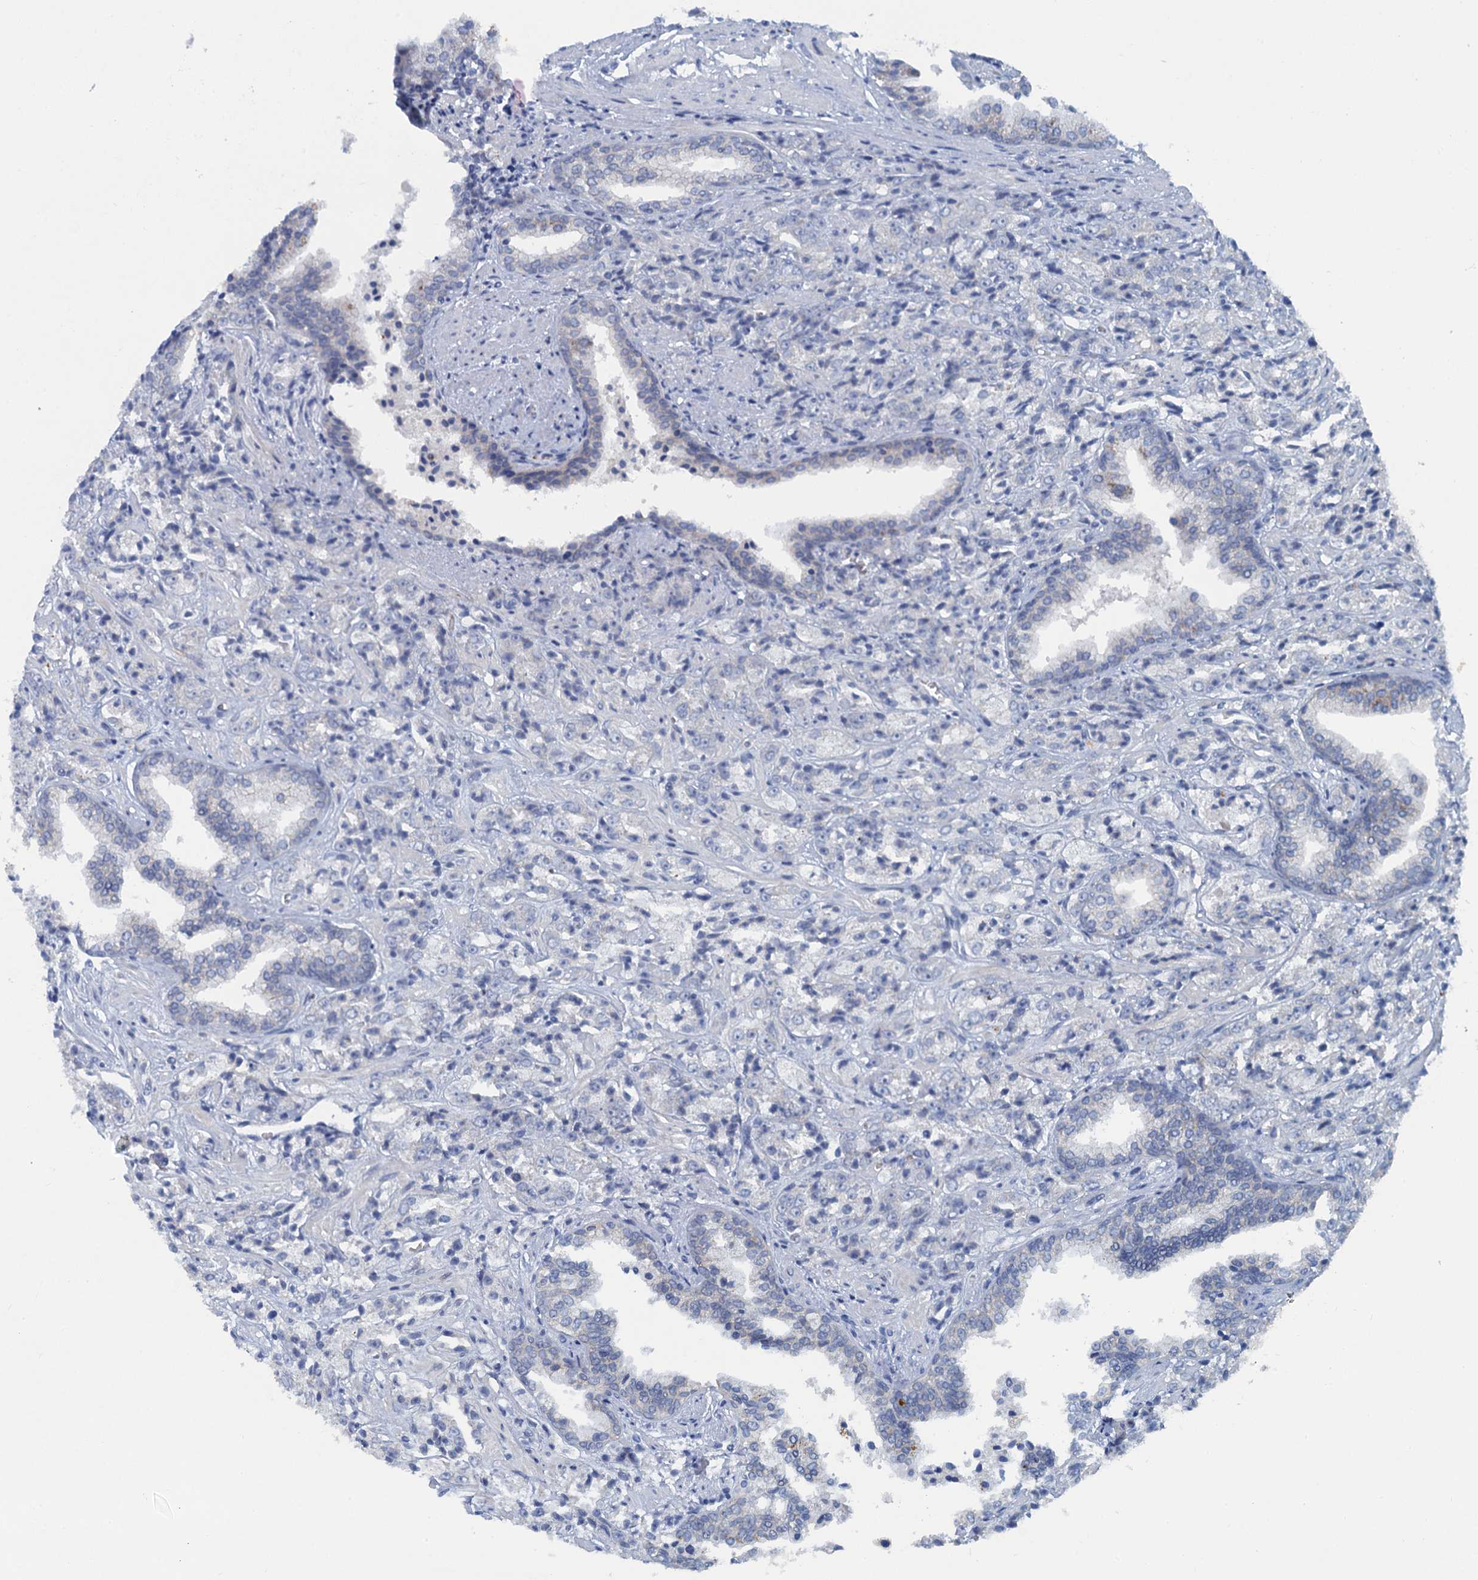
{"staining": {"intensity": "negative", "quantity": "none", "location": "none"}, "tissue": "prostate cancer", "cell_type": "Tumor cells", "image_type": "cancer", "snomed": [{"axis": "morphology", "description": "Adenocarcinoma, High grade"}, {"axis": "topography", "description": "Prostate"}], "caption": "Immunohistochemistry of high-grade adenocarcinoma (prostate) displays no expression in tumor cells.", "gene": "MYADML2", "patient": {"sex": "male", "age": 71}}